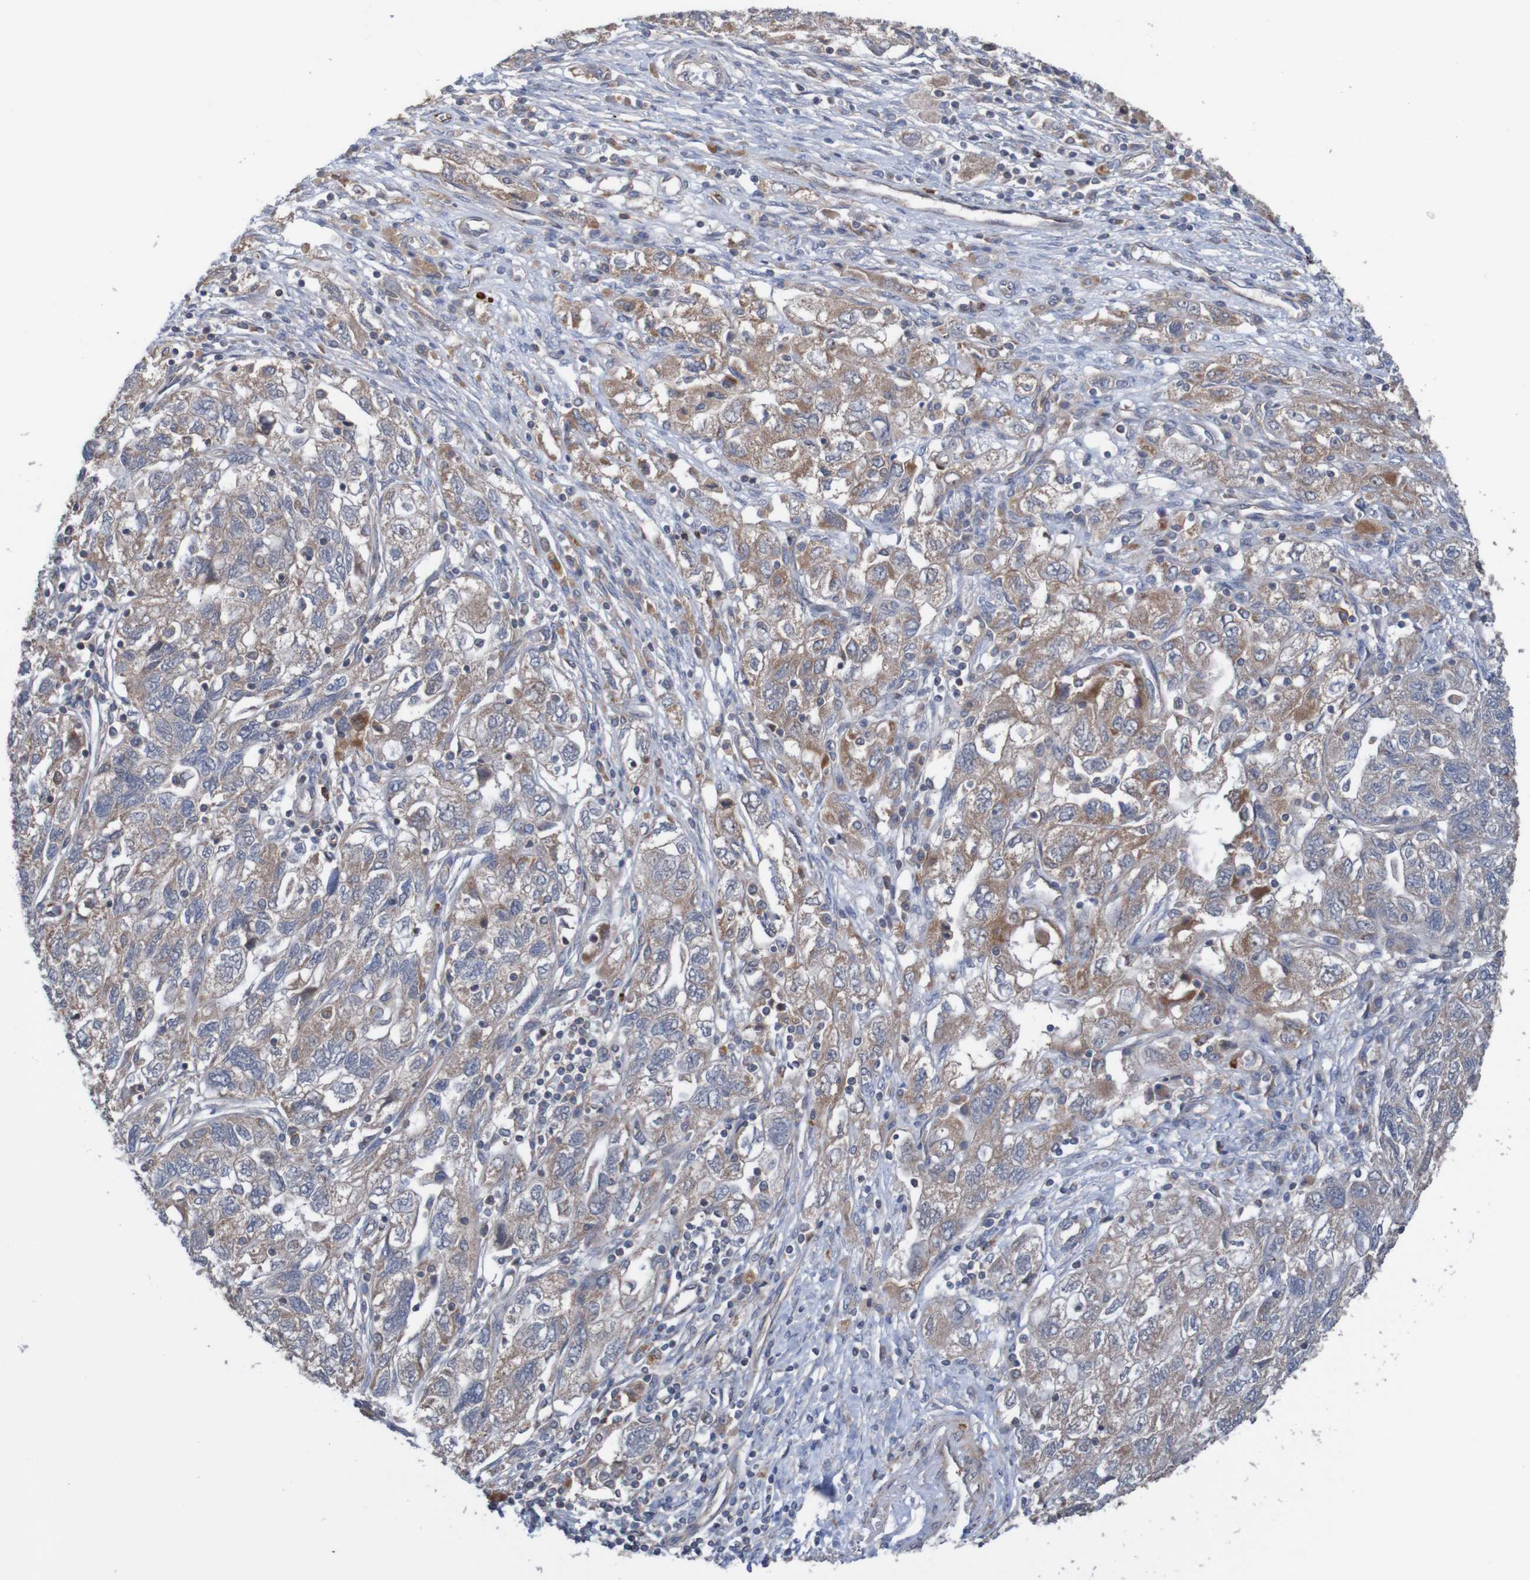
{"staining": {"intensity": "weak", "quantity": ">75%", "location": "cytoplasmic/membranous"}, "tissue": "ovarian cancer", "cell_type": "Tumor cells", "image_type": "cancer", "snomed": [{"axis": "morphology", "description": "Carcinoma, NOS"}, {"axis": "morphology", "description": "Cystadenocarcinoma, serous, NOS"}, {"axis": "topography", "description": "Ovary"}], "caption": "Protein staining of ovarian carcinoma tissue reveals weak cytoplasmic/membranous expression in about >75% of tumor cells. (DAB = brown stain, brightfield microscopy at high magnification).", "gene": "ST8SIA6", "patient": {"sex": "female", "age": 69}}